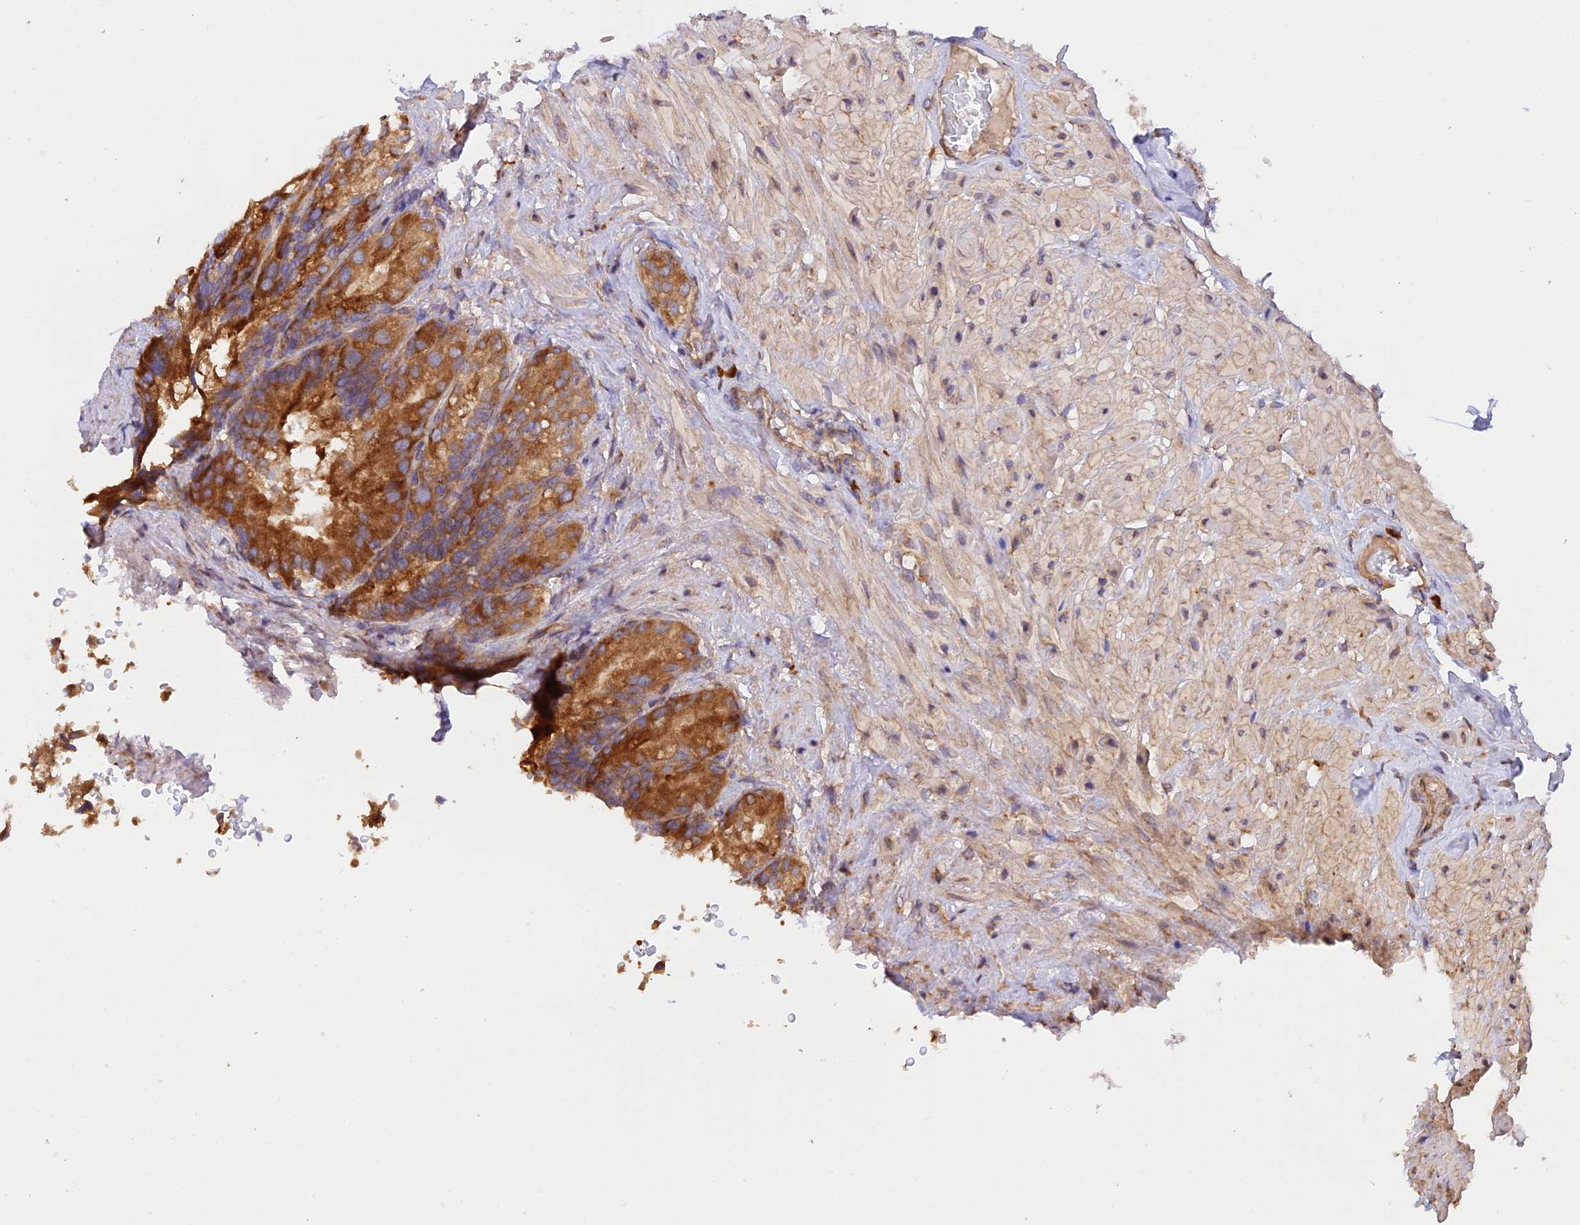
{"staining": {"intensity": "strong", "quantity": ">75%", "location": "cytoplasmic/membranous"}, "tissue": "seminal vesicle", "cell_type": "Glandular cells", "image_type": "normal", "snomed": [{"axis": "morphology", "description": "Normal tissue, NOS"}, {"axis": "topography", "description": "Seminal veicle"}, {"axis": "topography", "description": "Peripheral nerve tissue"}], "caption": "Protein expression analysis of normal seminal vesicle shows strong cytoplasmic/membranous expression in about >75% of glandular cells. The staining was performed using DAB (3,3'-diaminobenzidine) to visualize the protein expression in brown, while the nuclei were stained in blue with hematoxylin (Magnification: 20x).", "gene": "RPL5", "patient": {"sex": "male", "age": 63}}